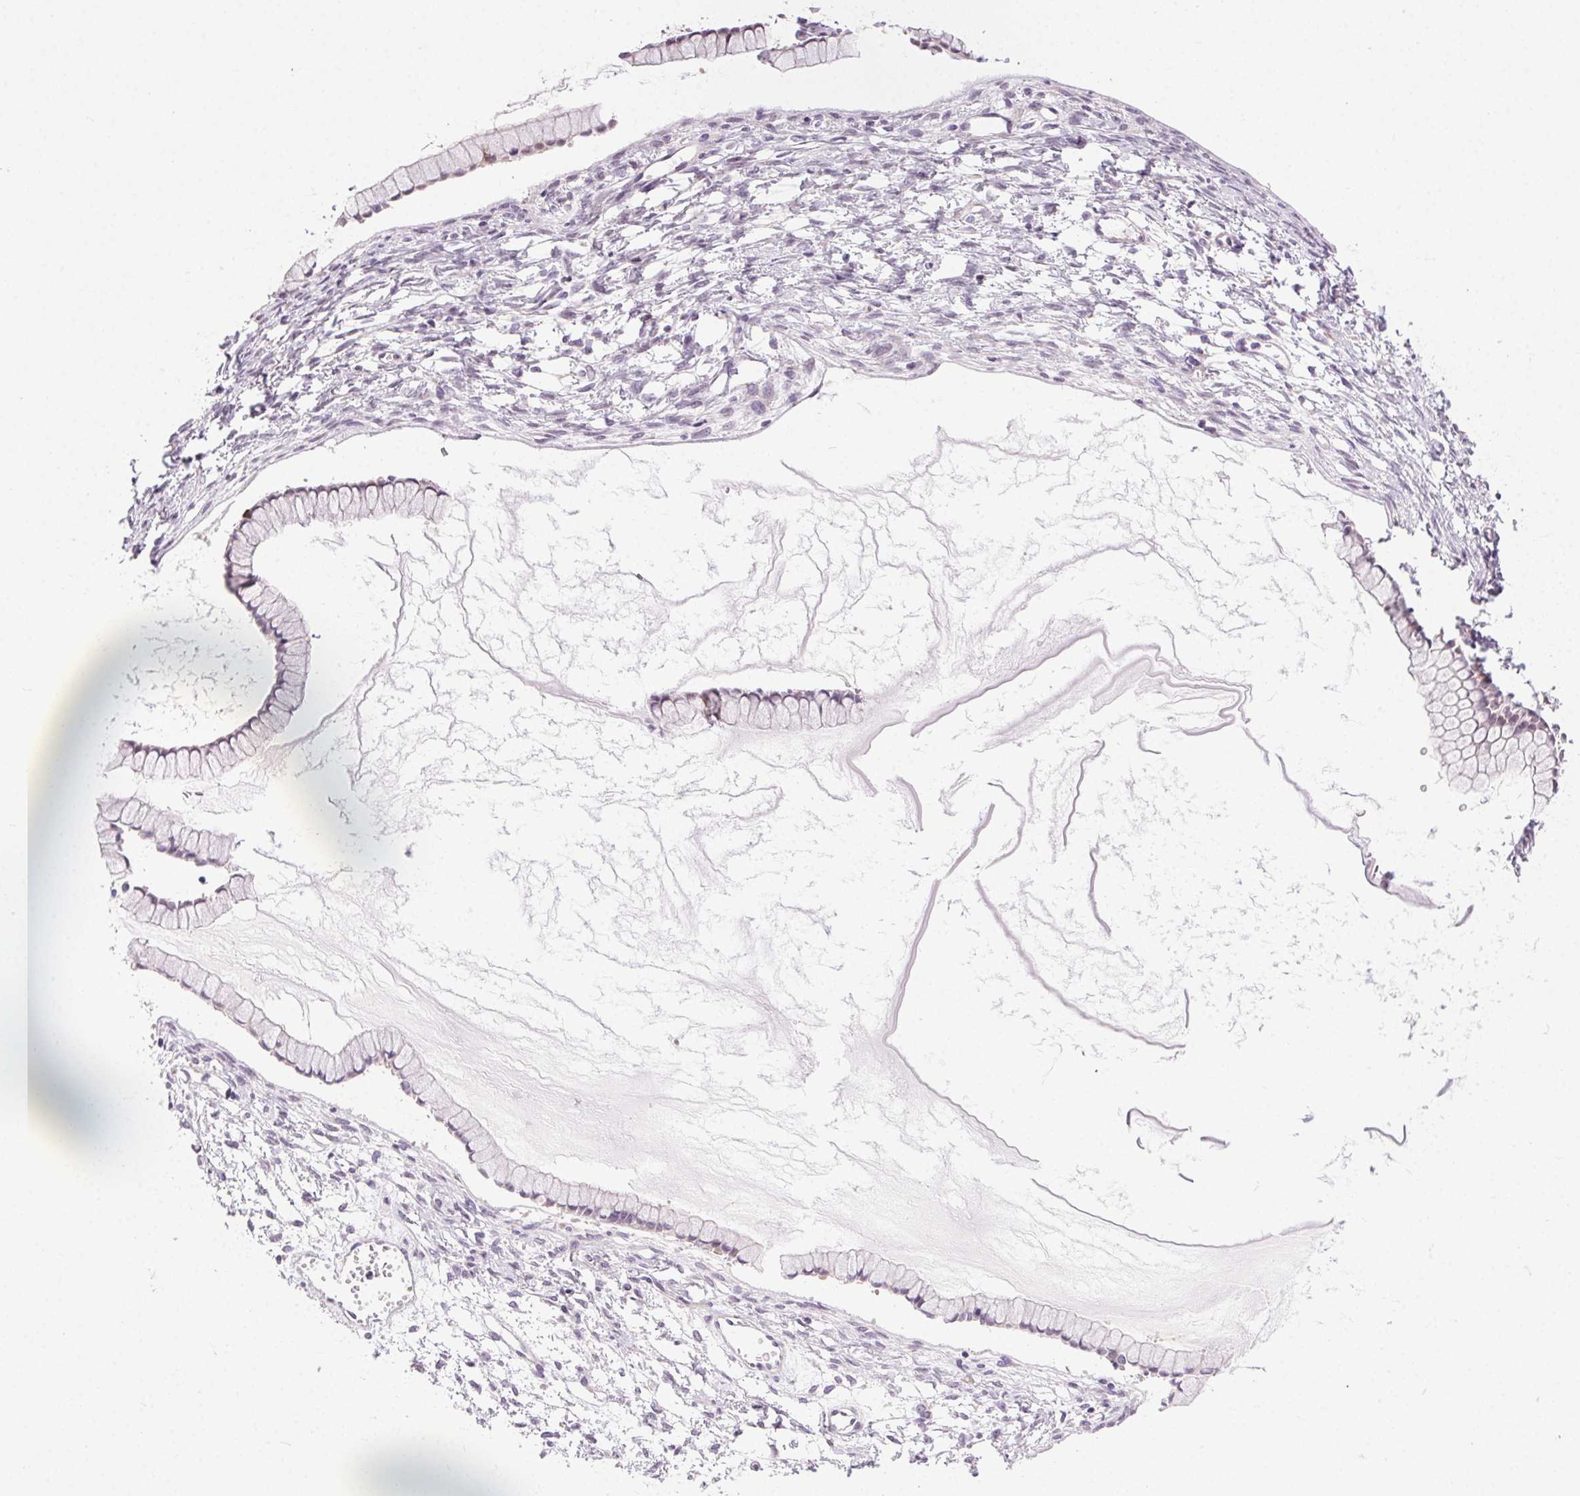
{"staining": {"intensity": "negative", "quantity": "none", "location": "none"}, "tissue": "ovarian cancer", "cell_type": "Tumor cells", "image_type": "cancer", "snomed": [{"axis": "morphology", "description": "Cystadenocarcinoma, mucinous, NOS"}, {"axis": "topography", "description": "Ovary"}], "caption": "The histopathology image demonstrates no significant positivity in tumor cells of ovarian mucinous cystadenocarcinoma.", "gene": "SYT11", "patient": {"sex": "female", "age": 41}}